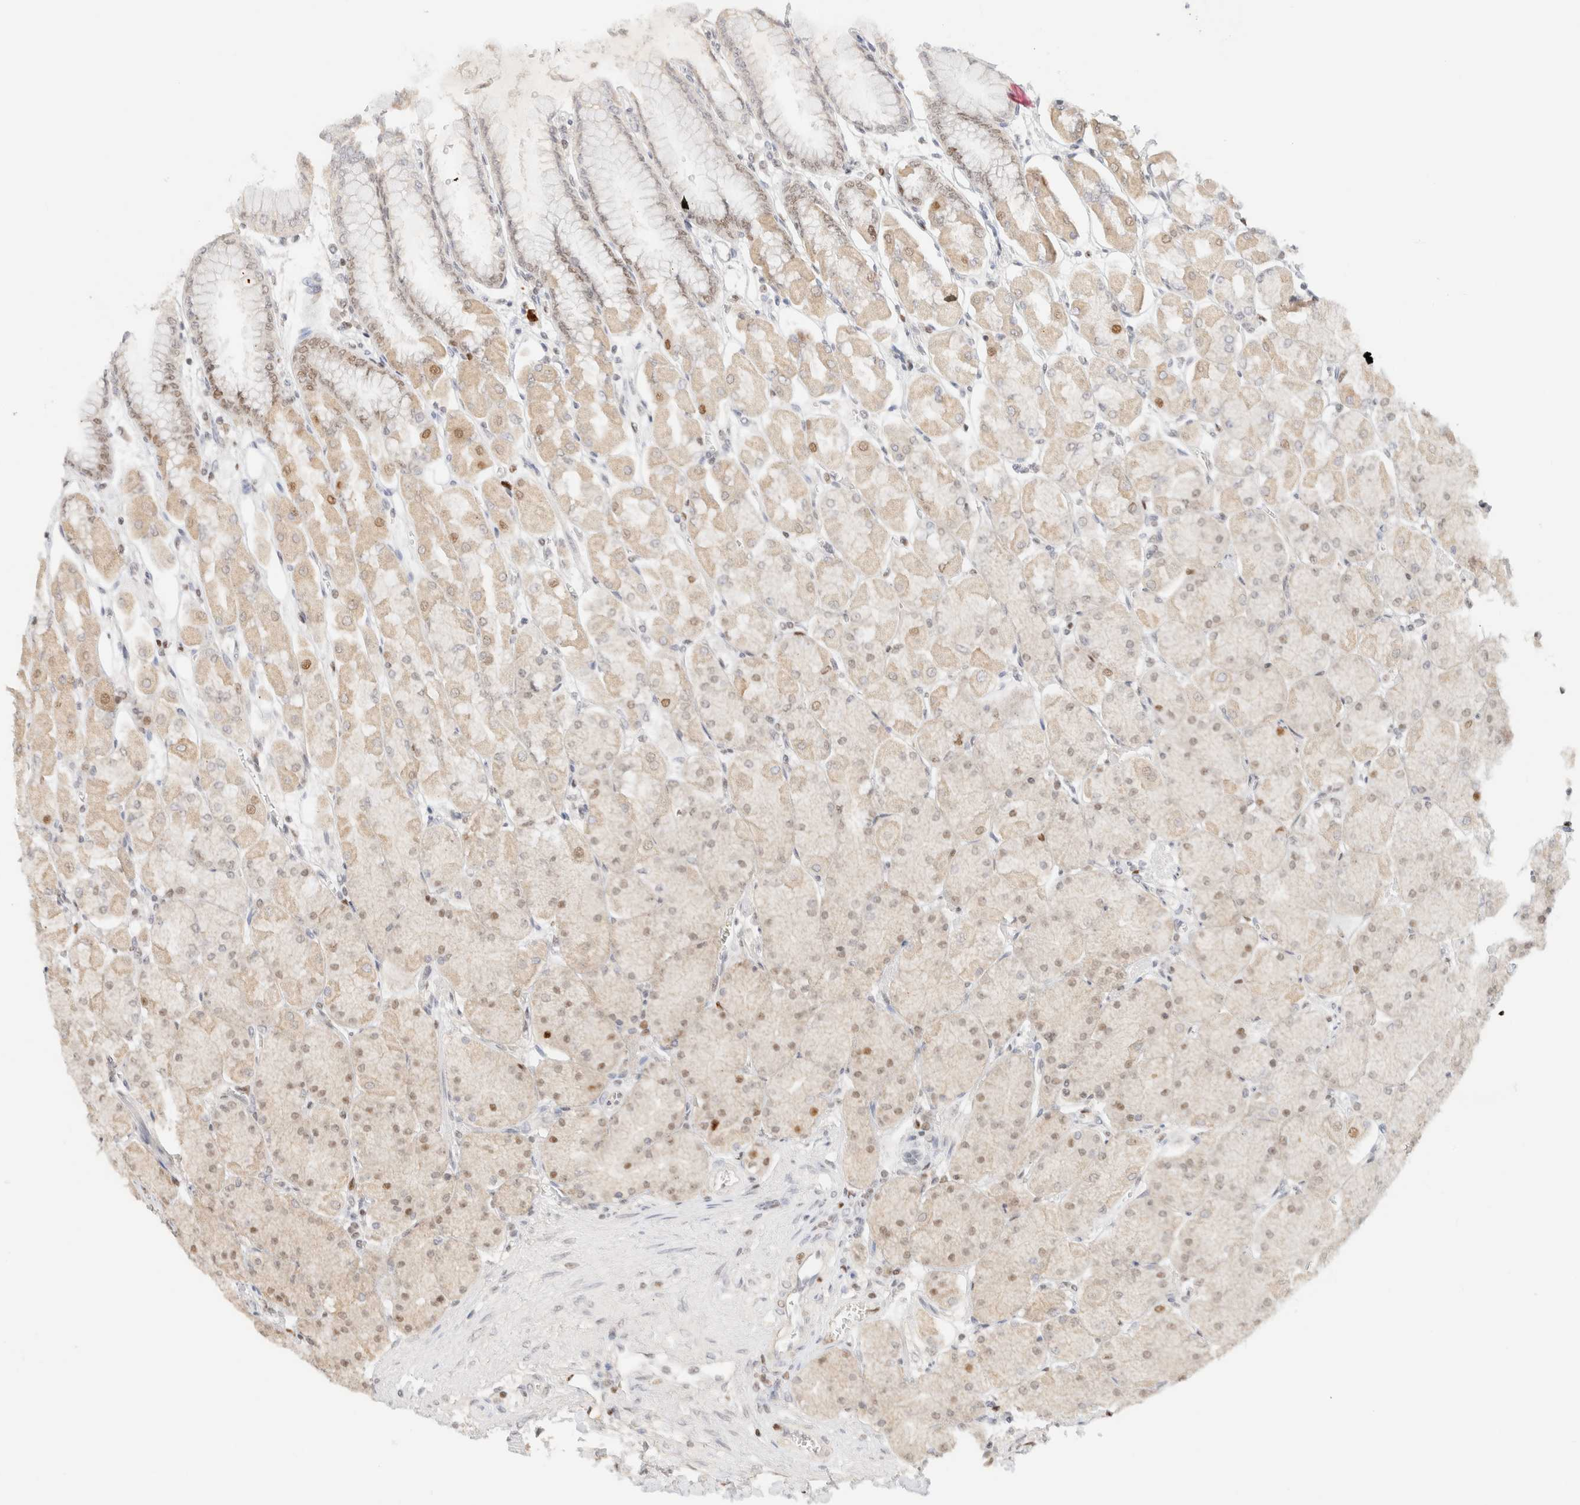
{"staining": {"intensity": "moderate", "quantity": "25%-75%", "location": "nuclear"}, "tissue": "stomach", "cell_type": "Glandular cells", "image_type": "normal", "snomed": [{"axis": "morphology", "description": "Normal tissue, NOS"}, {"axis": "topography", "description": "Stomach, upper"}], "caption": "An immunohistochemistry (IHC) micrograph of unremarkable tissue is shown. Protein staining in brown labels moderate nuclear positivity in stomach within glandular cells. (DAB (3,3'-diaminobenzidine) IHC, brown staining for protein, blue staining for nuclei).", "gene": "DDB2", "patient": {"sex": "female", "age": 56}}